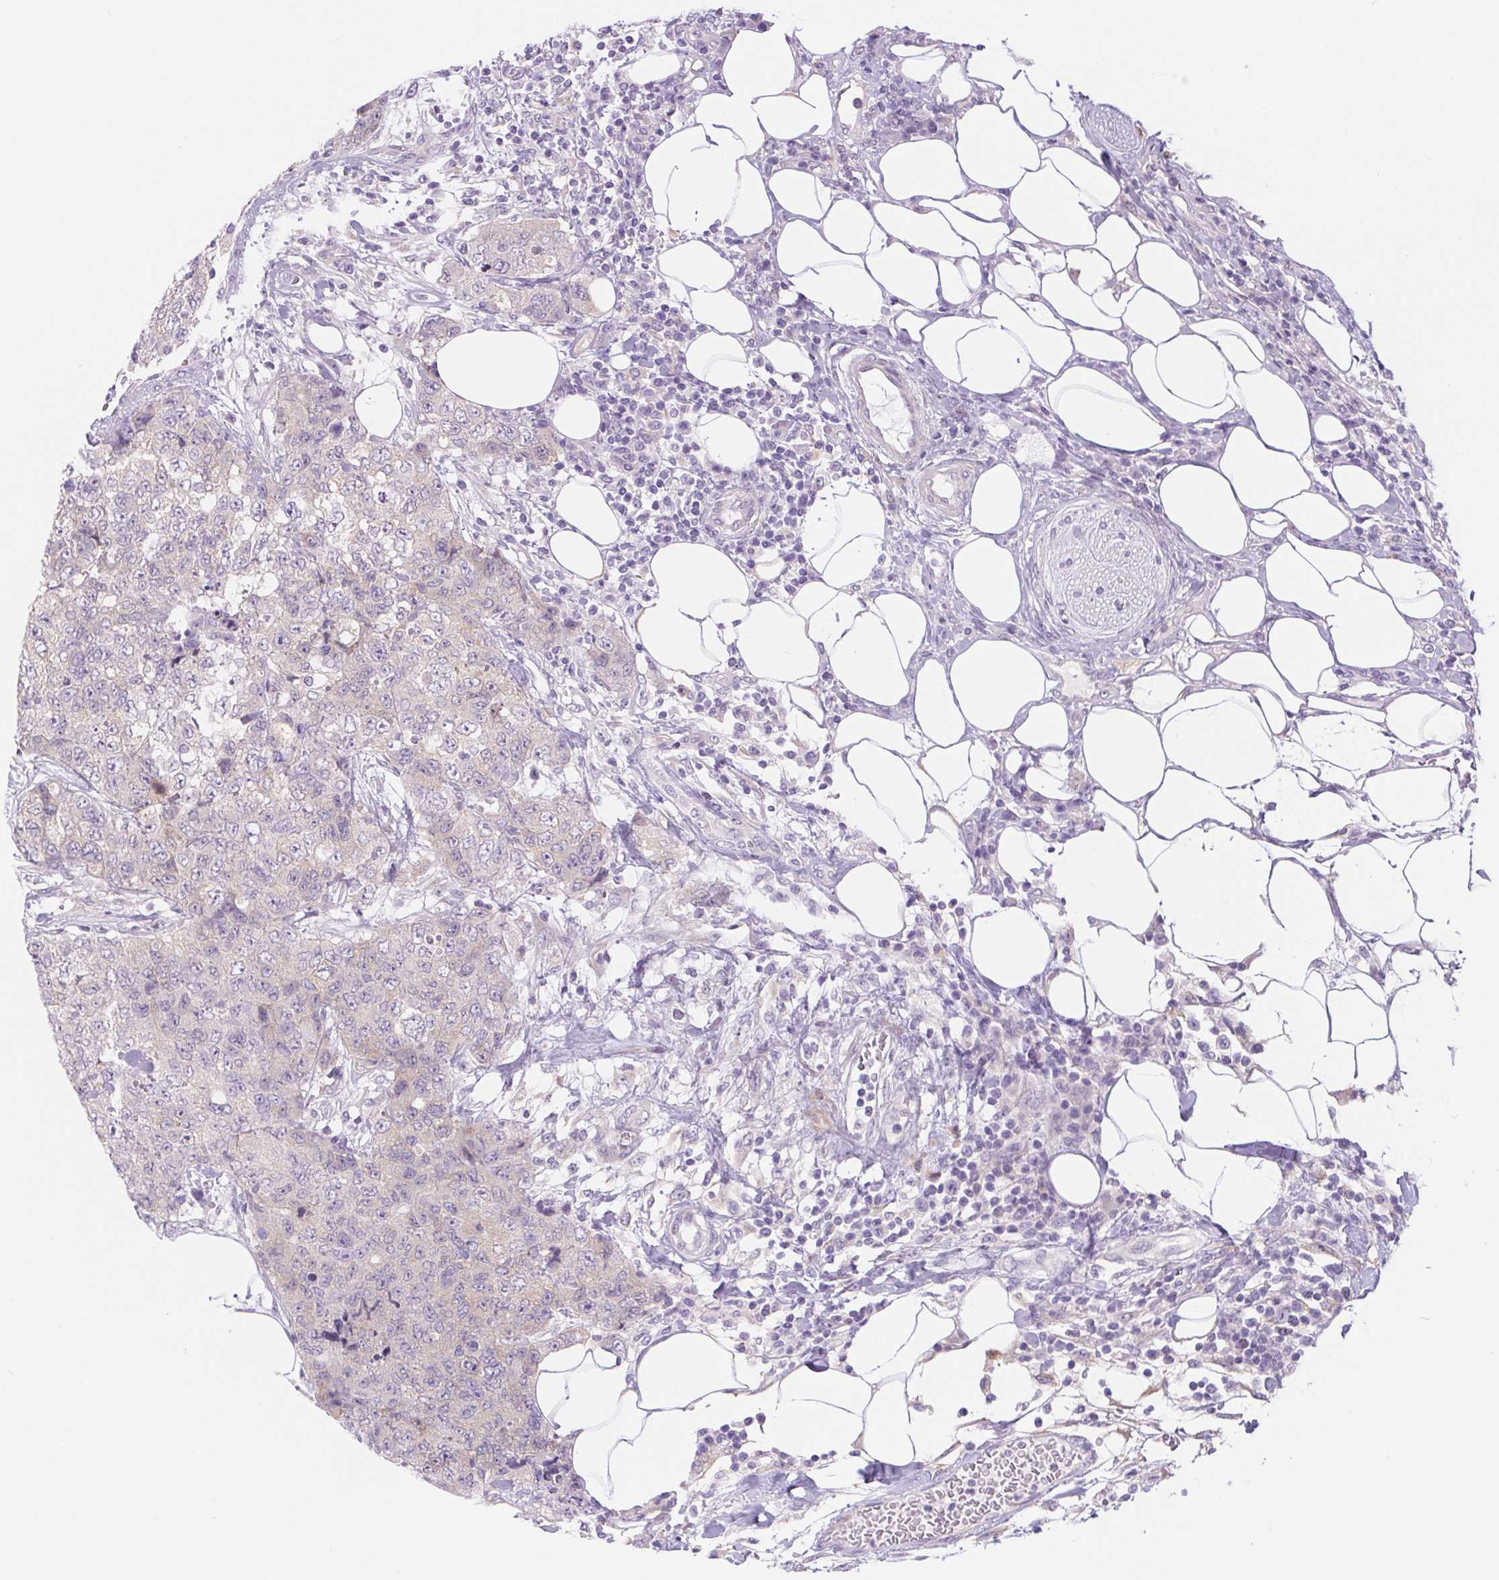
{"staining": {"intensity": "weak", "quantity": "<25%", "location": "cytoplasmic/membranous"}, "tissue": "urothelial cancer", "cell_type": "Tumor cells", "image_type": "cancer", "snomed": [{"axis": "morphology", "description": "Urothelial carcinoma, High grade"}, {"axis": "topography", "description": "Urinary bladder"}], "caption": "DAB immunohistochemical staining of high-grade urothelial carcinoma reveals no significant positivity in tumor cells.", "gene": "DYNC2LI1", "patient": {"sex": "female", "age": 78}}